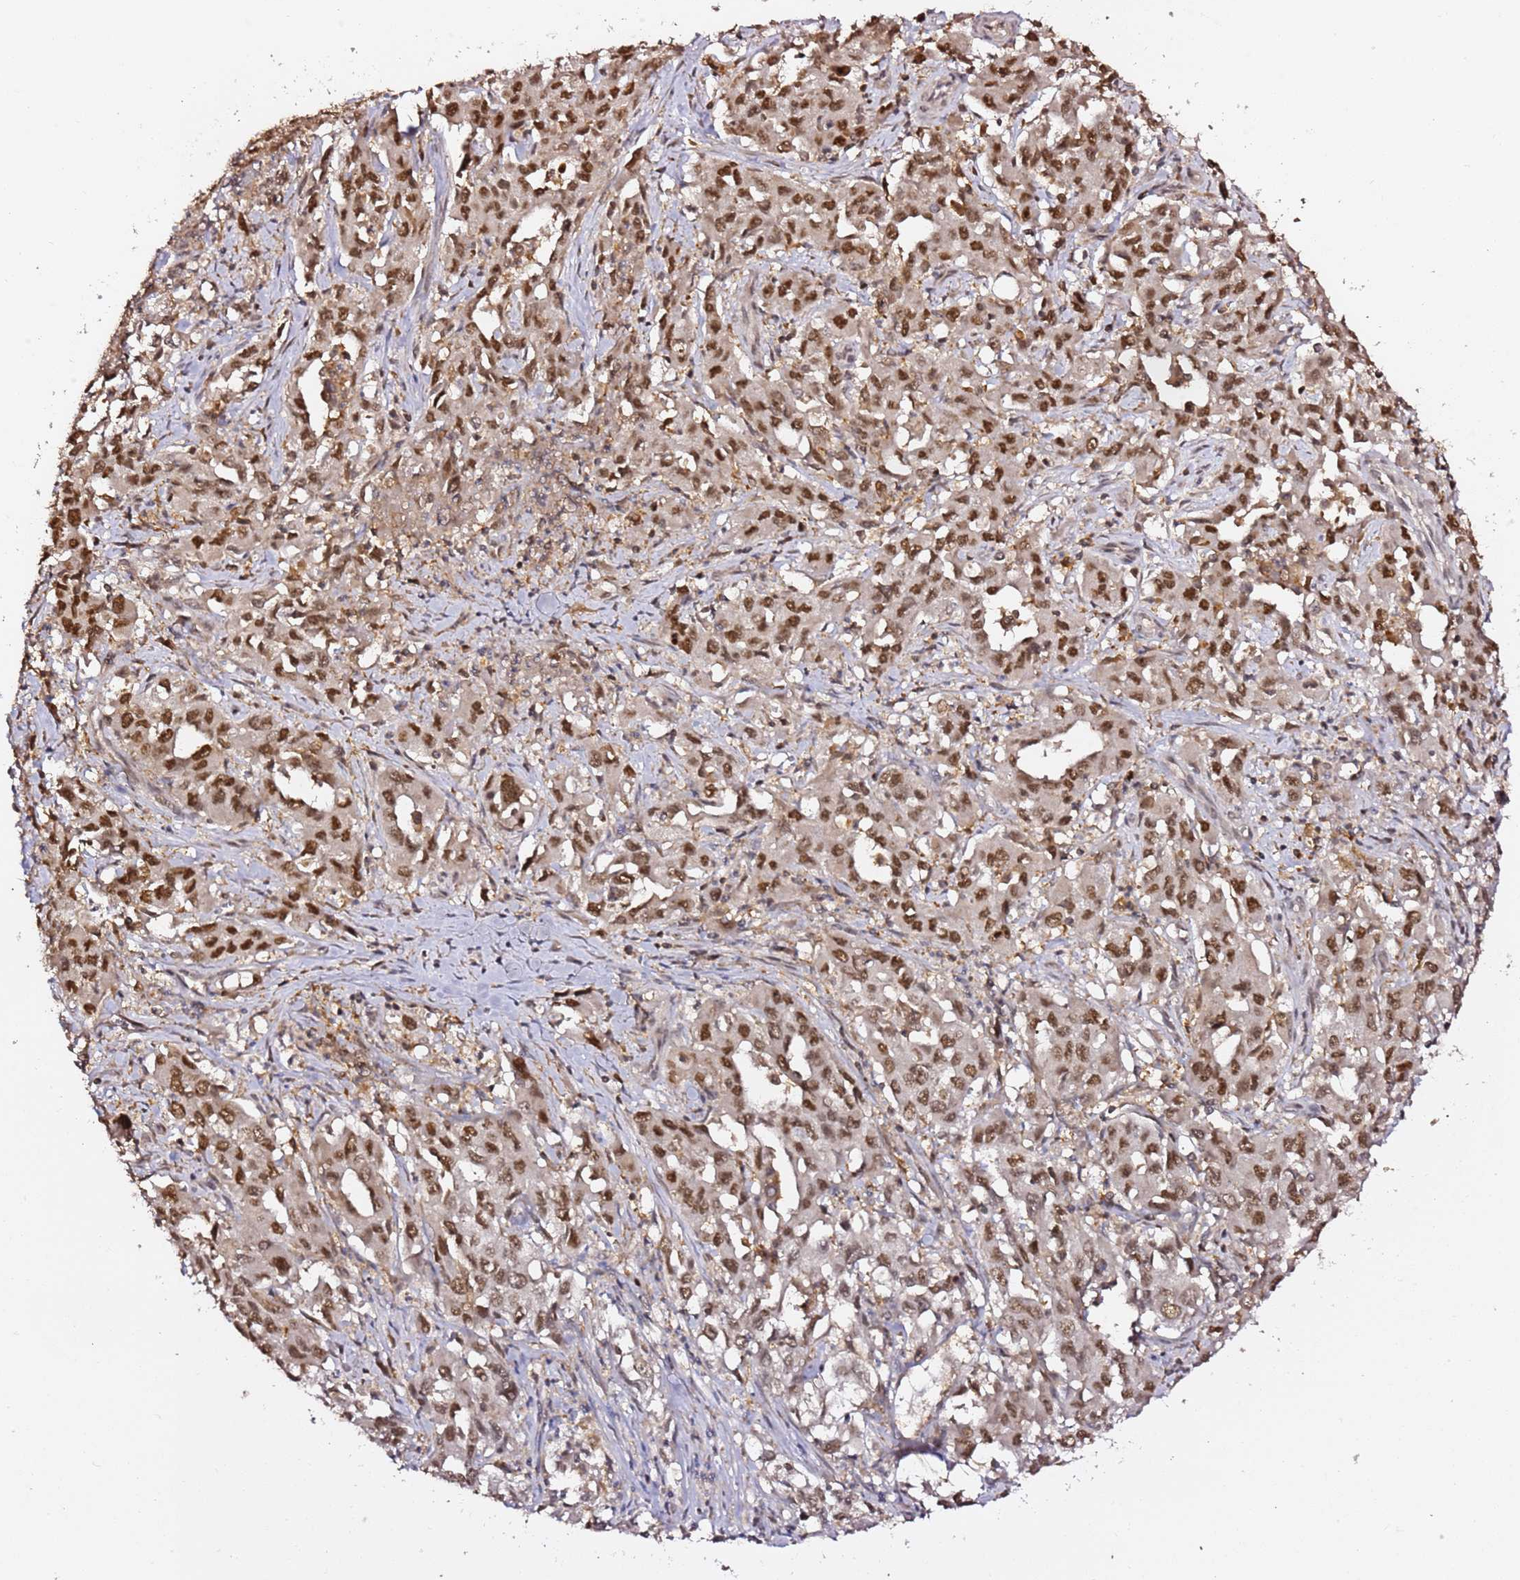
{"staining": {"intensity": "moderate", "quantity": ">75%", "location": "nuclear"}, "tissue": "liver cancer", "cell_type": "Tumor cells", "image_type": "cancer", "snomed": [{"axis": "morphology", "description": "Carcinoma, Hepatocellular, NOS"}, {"axis": "topography", "description": "Liver"}], "caption": "This image reveals liver cancer (hepatocellular carcinoma) stained with IHC to label a protein in brown. The nuclear of tumor cells show moderate positivity for the protein. Nuclei are counter-stained blue.", "gene": "OR5V1", "patient": {"sex": "male", "age": 63}}